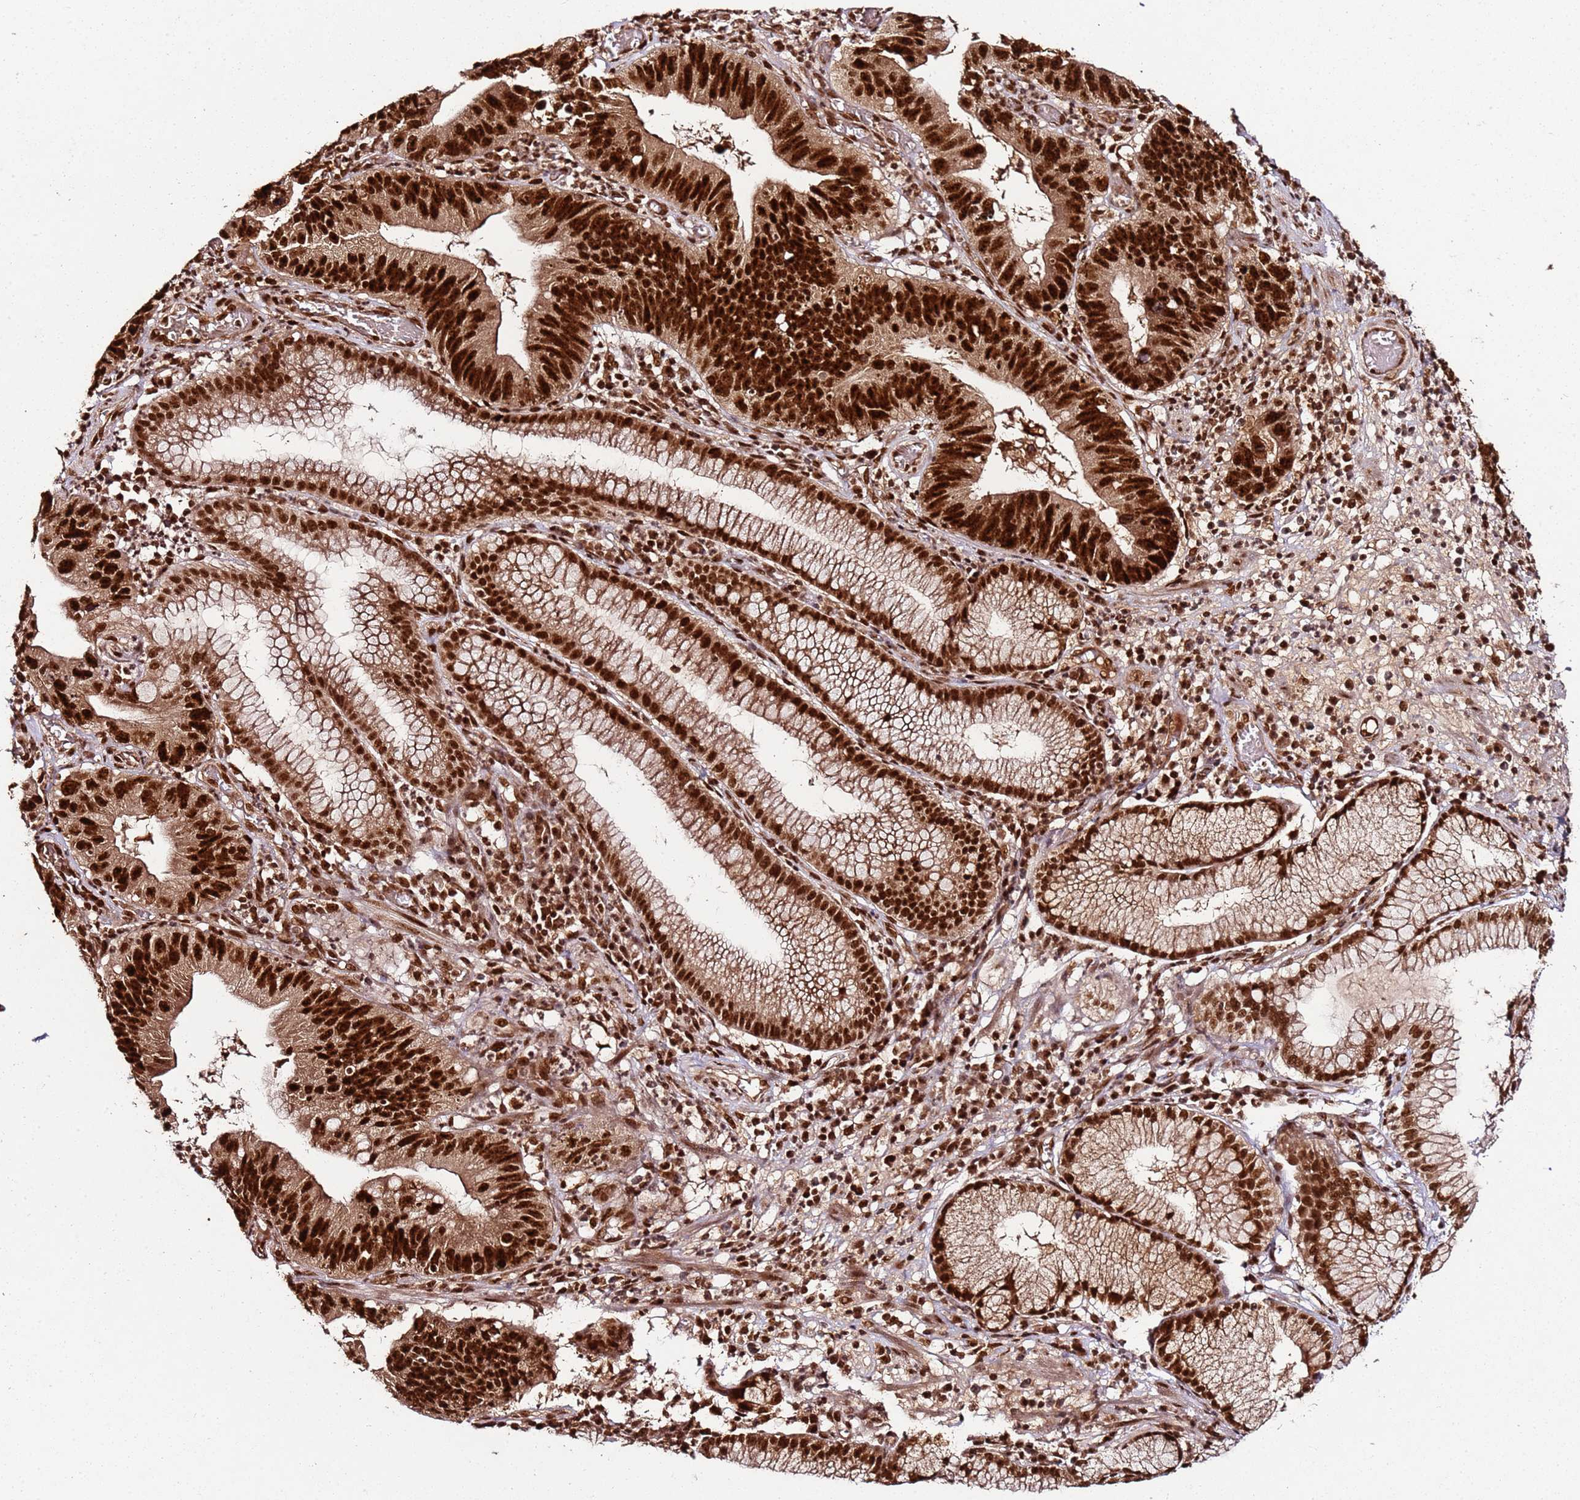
{"staining": {"intensity": "strong", "quantity": ">75%", "location": "nuclear"}, "tissue": "stomach cancer", "cell_type": "Tumor cells", "image_type": "cancer", "snomed": [{"axis": "morphology", "description": "Adenocarcinoma, NOS"}, {"axis": "topography", "description": "Stomach"}], "caption": "Protein analysis of stomach adenocarcinoma tissue displays strong nuclear staining in approximately >75% of tumor cells. (DAB IHC, brown staining for protein, blue staining for nuclei).", "gene": "XRN2", "patient": {"sex": "male", "age": 59}}